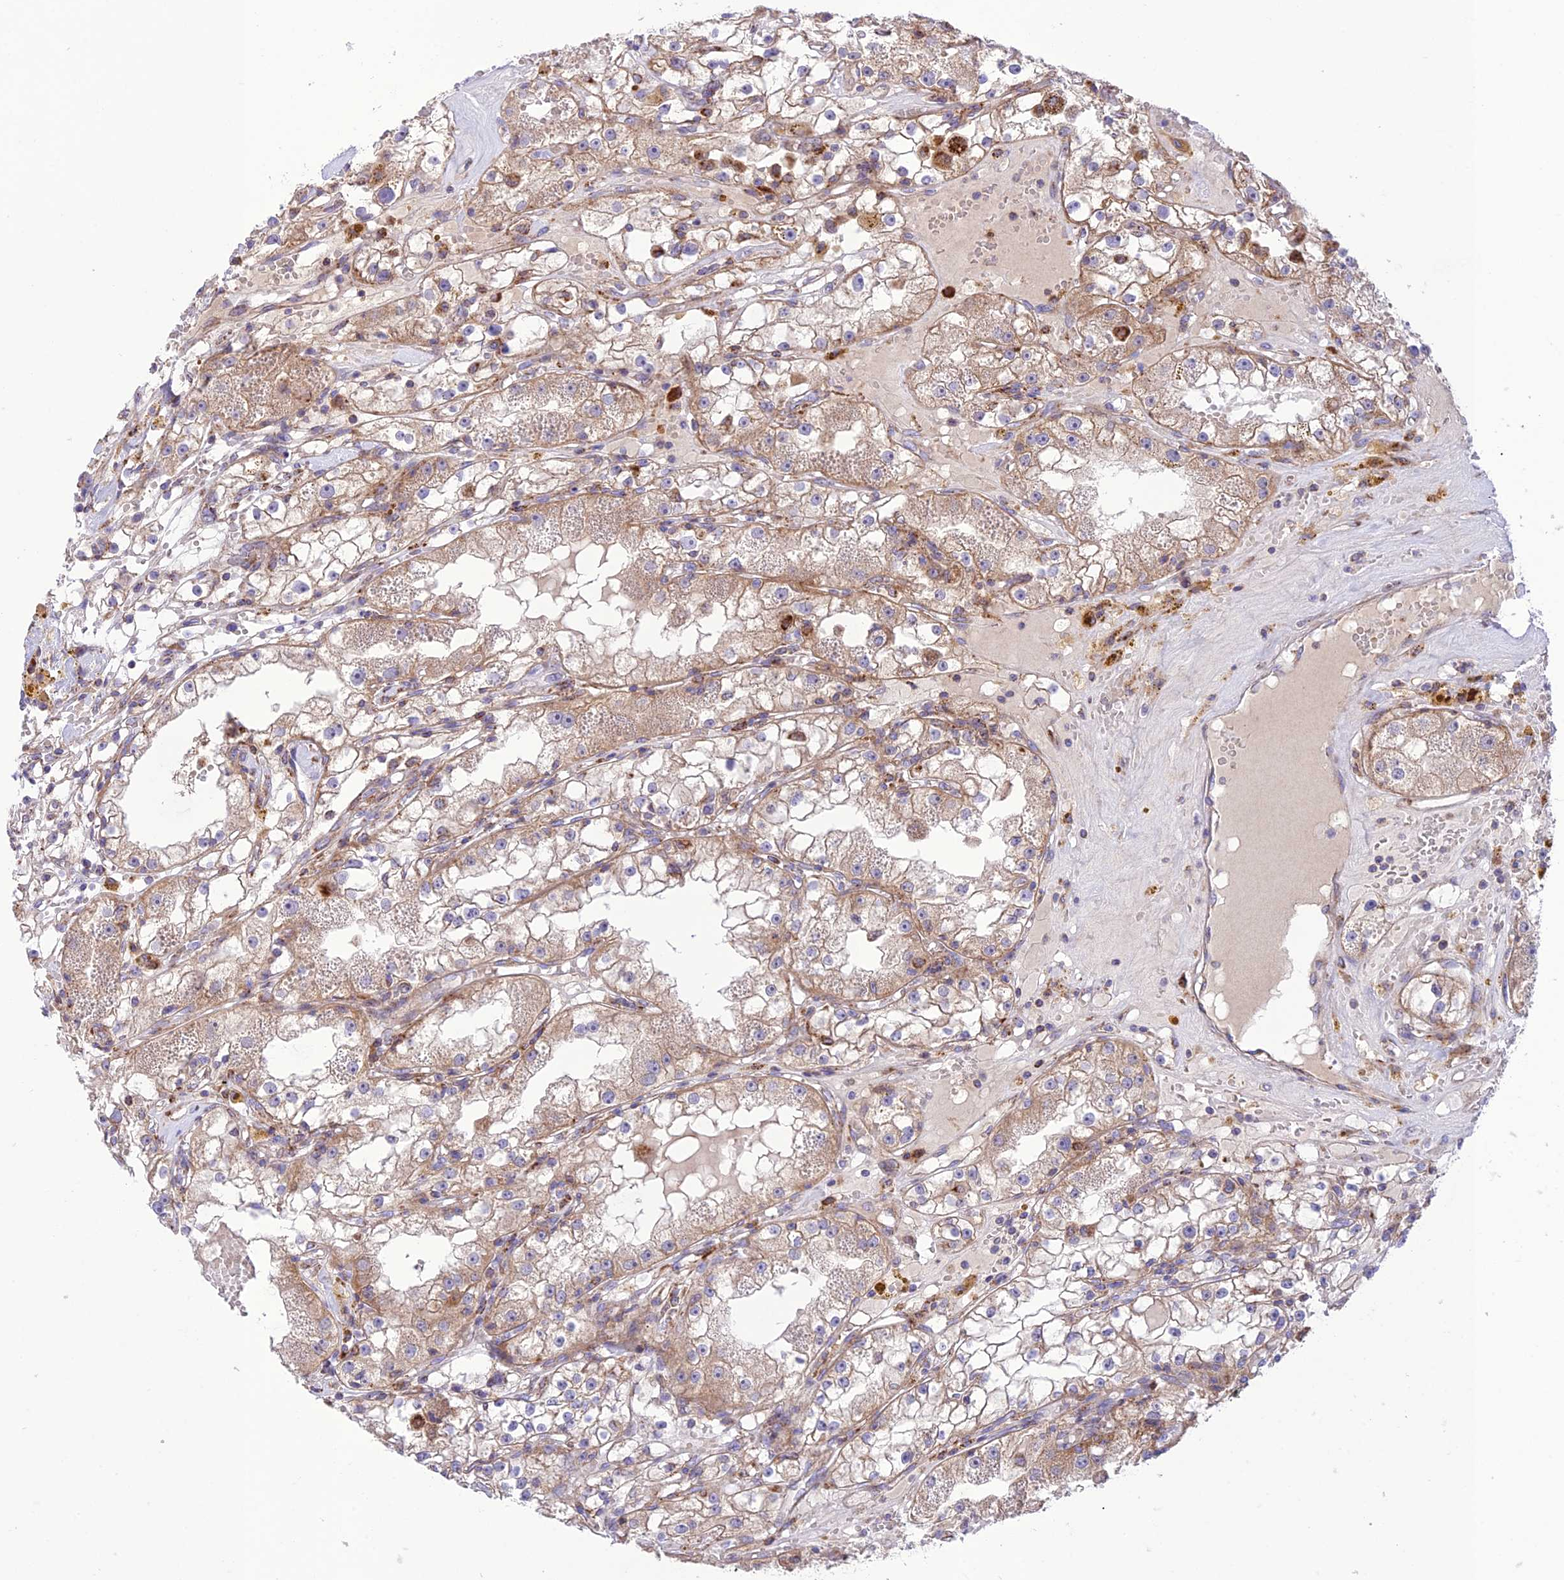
{"staining": {"intensity": "weak", "quantity": ">75%", "location": "cytoplasmic/membranous"}, "tissue": "renal cancer", "cell_type": "Tumor cells", "image_type": "cancer", "snomed": [{"axis": "morphology", "description": "Adenocarcinoma, NOS"}, {"axis": "topography", "description": "Kidney"}], "caption": "Protein positivity by immunohistochemistry (IHC) reveals weak cytoplasmic/membranous expression in approximately >75% of tumor cells in adenocarcinoma (renal). (DAB IHC with brightfield microscopy, high magnification).", "gene": "UAP1L1", "patient": {"sex": "male", "age": 56}}